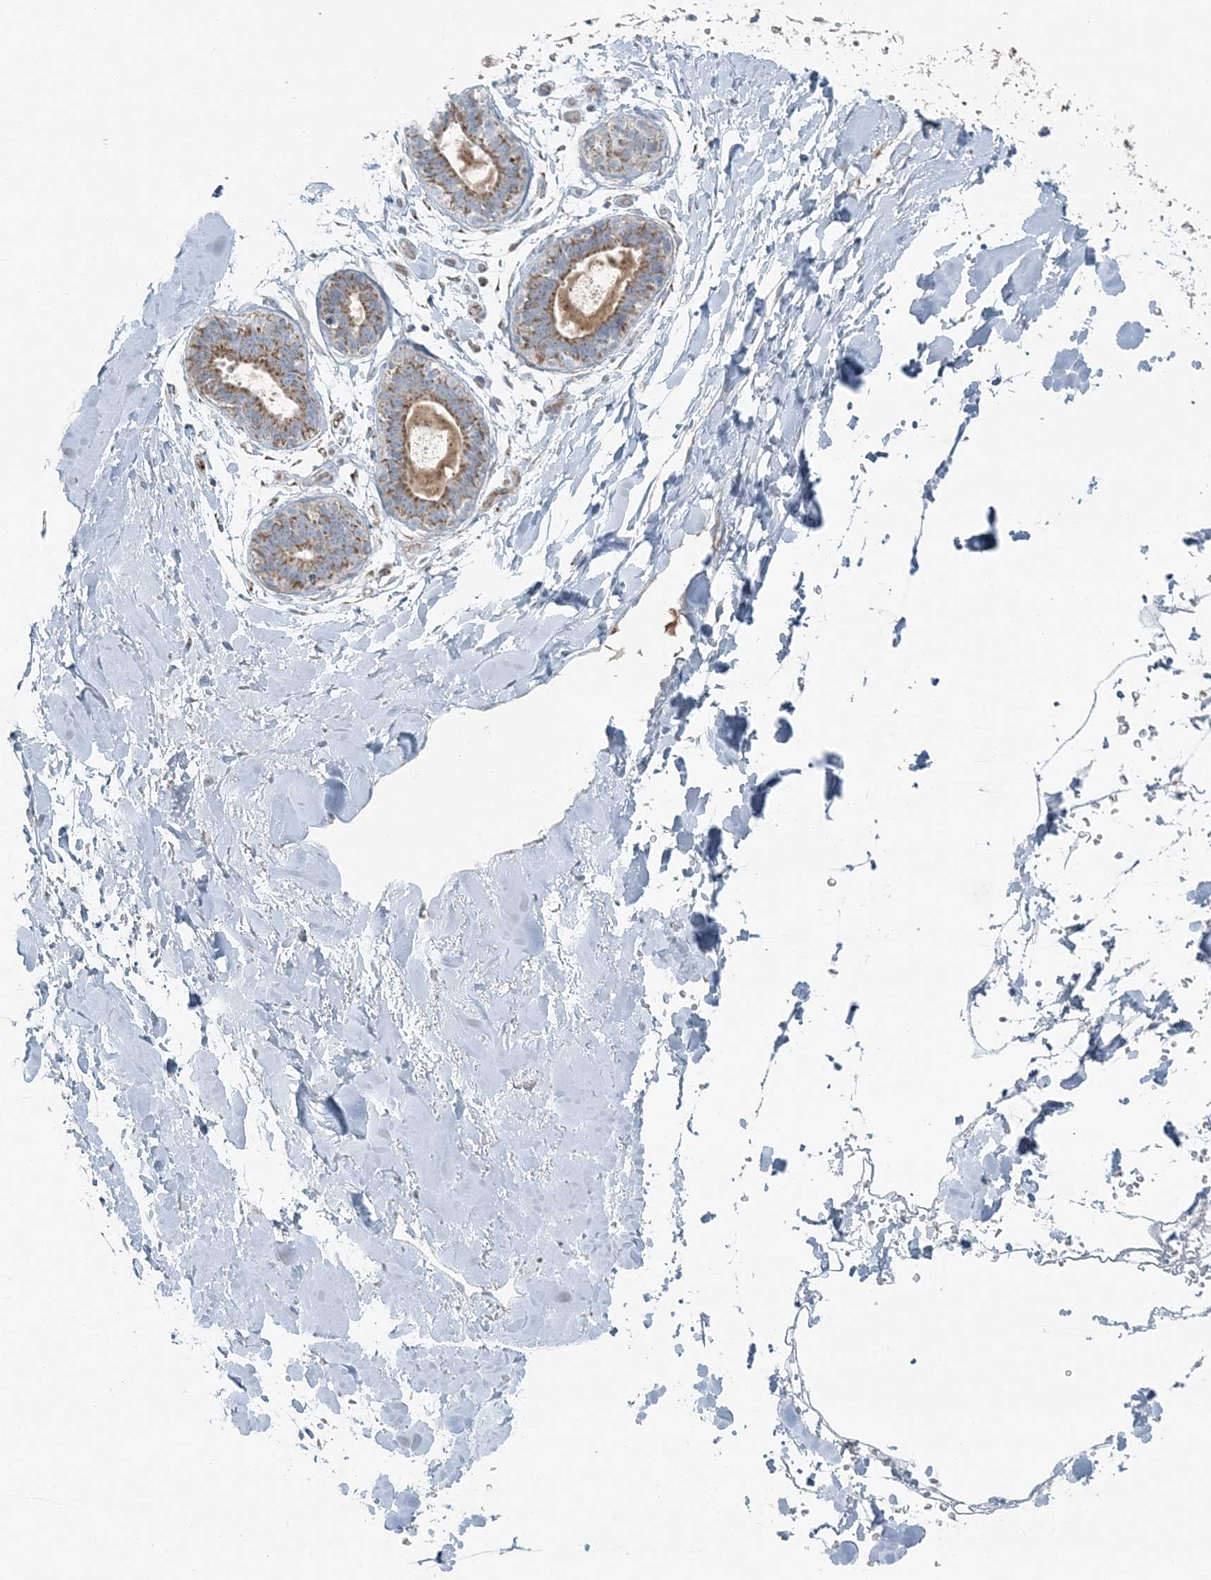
{"staining": {"intensity": "negative", "quantity": "none", "location": "none"}, "tissue": "soft tissue", "cell_type": "Fibroblasts", "image_type": "normal", "snomed": [{"axis": "morphology", "description": "Normal tissue, NOS"}, {"axis": "topography", "description": "Breast"}], "caption": "The histopathology image demonstrates no staining of fibroblasts in benign soft tissue. (Brightfield microscopy of DAB immunohistochemistry at high magnification).", "gene": "SLC22A16", "patient": {"sex": "female", "age": 26}}